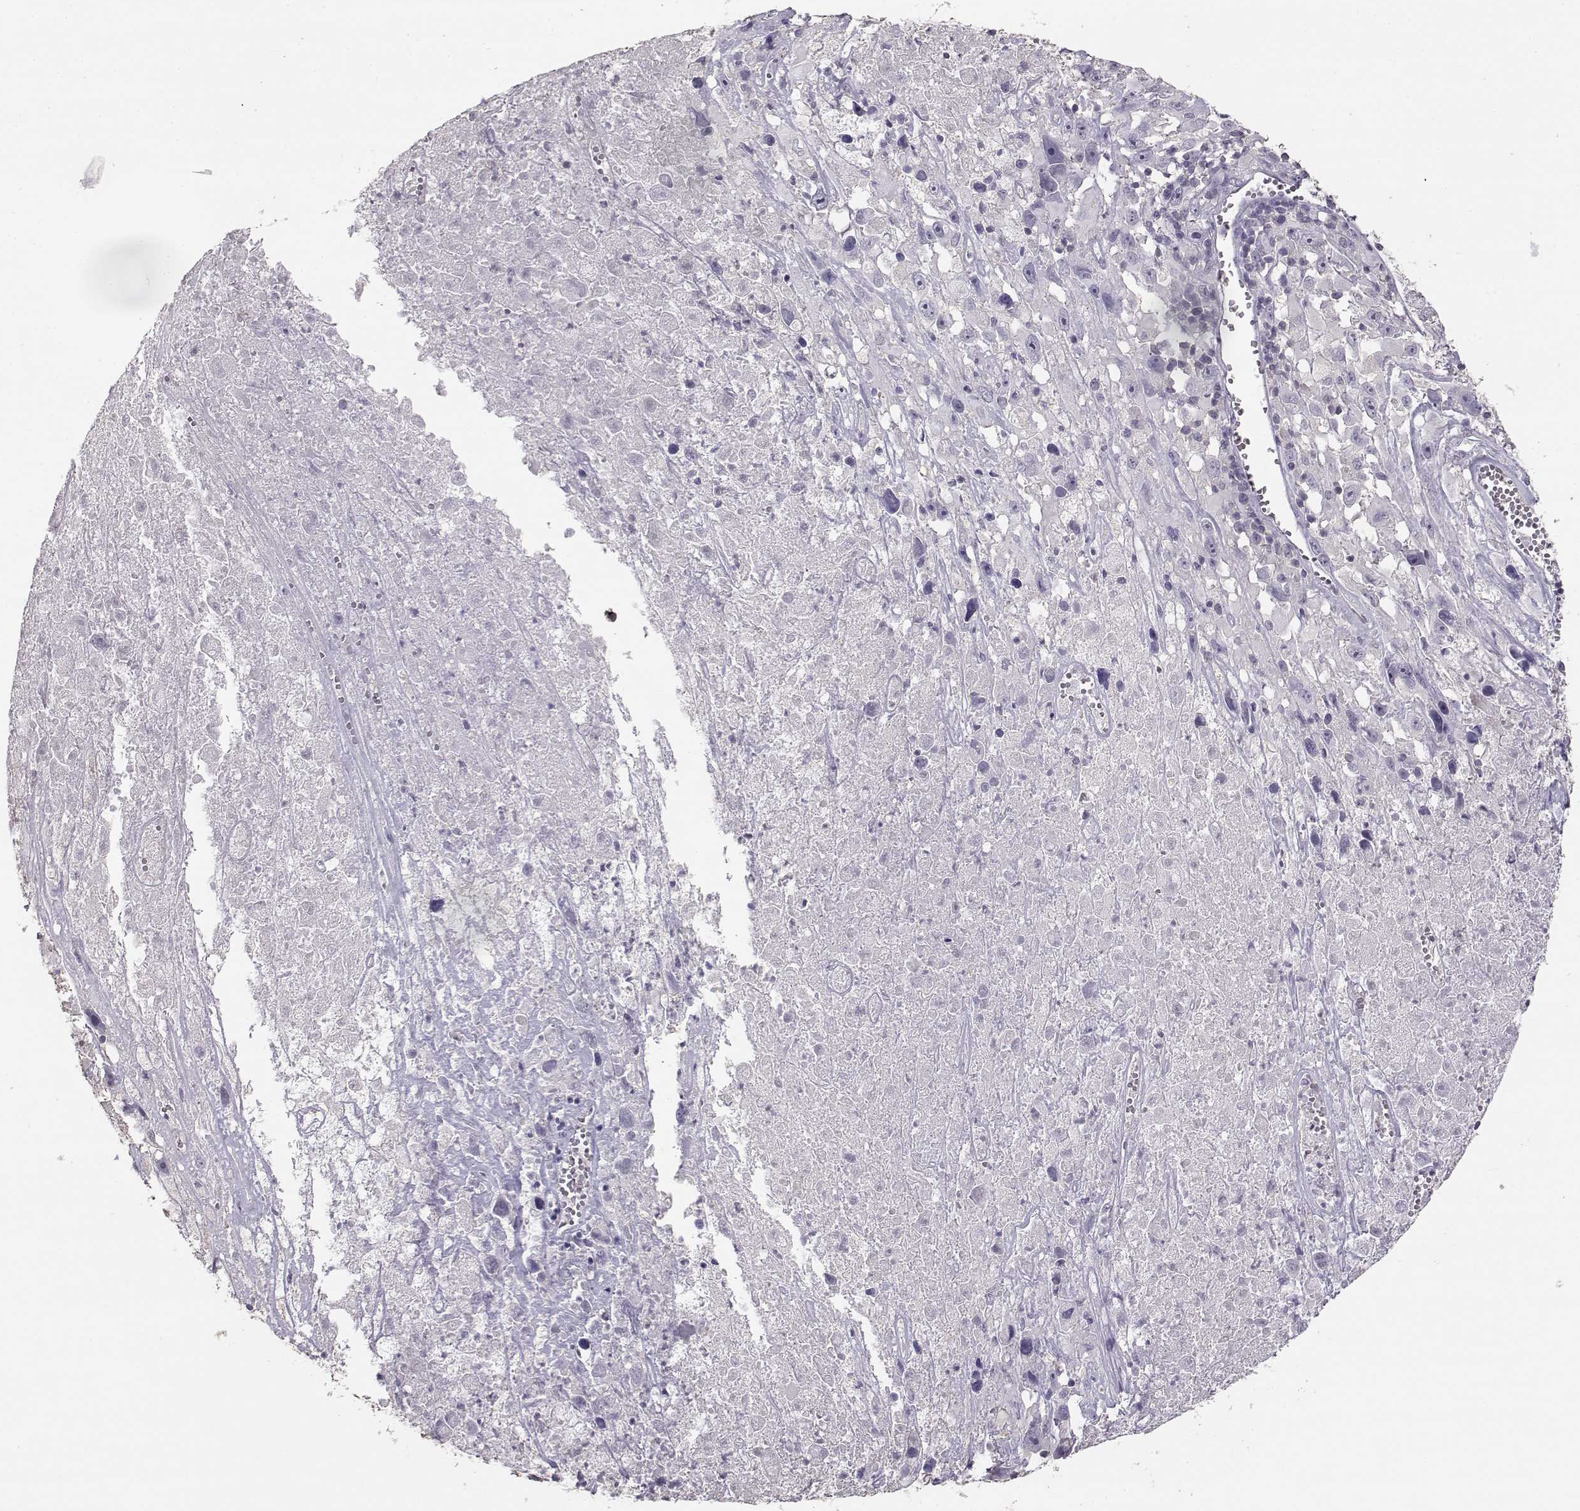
{"staining": {"intensity": "negative", "quantity": "none", "location": "none"}, "tissue": "melanoma", "cell_type": "Tumor cells", "image_type": "cancer", "snomed": [{"axis": "morphology", "description": "Malignant melanoma, Metastatic site"}, {"axis": "topography", "description": "Lymph node"}], "caption": "This is an IHC histopathology image of human malignant melanoma (metastatic site). There is no positivity in tumor cells.", "gene": "UROC1", "patient": {"sex": "male", "age": 50}}